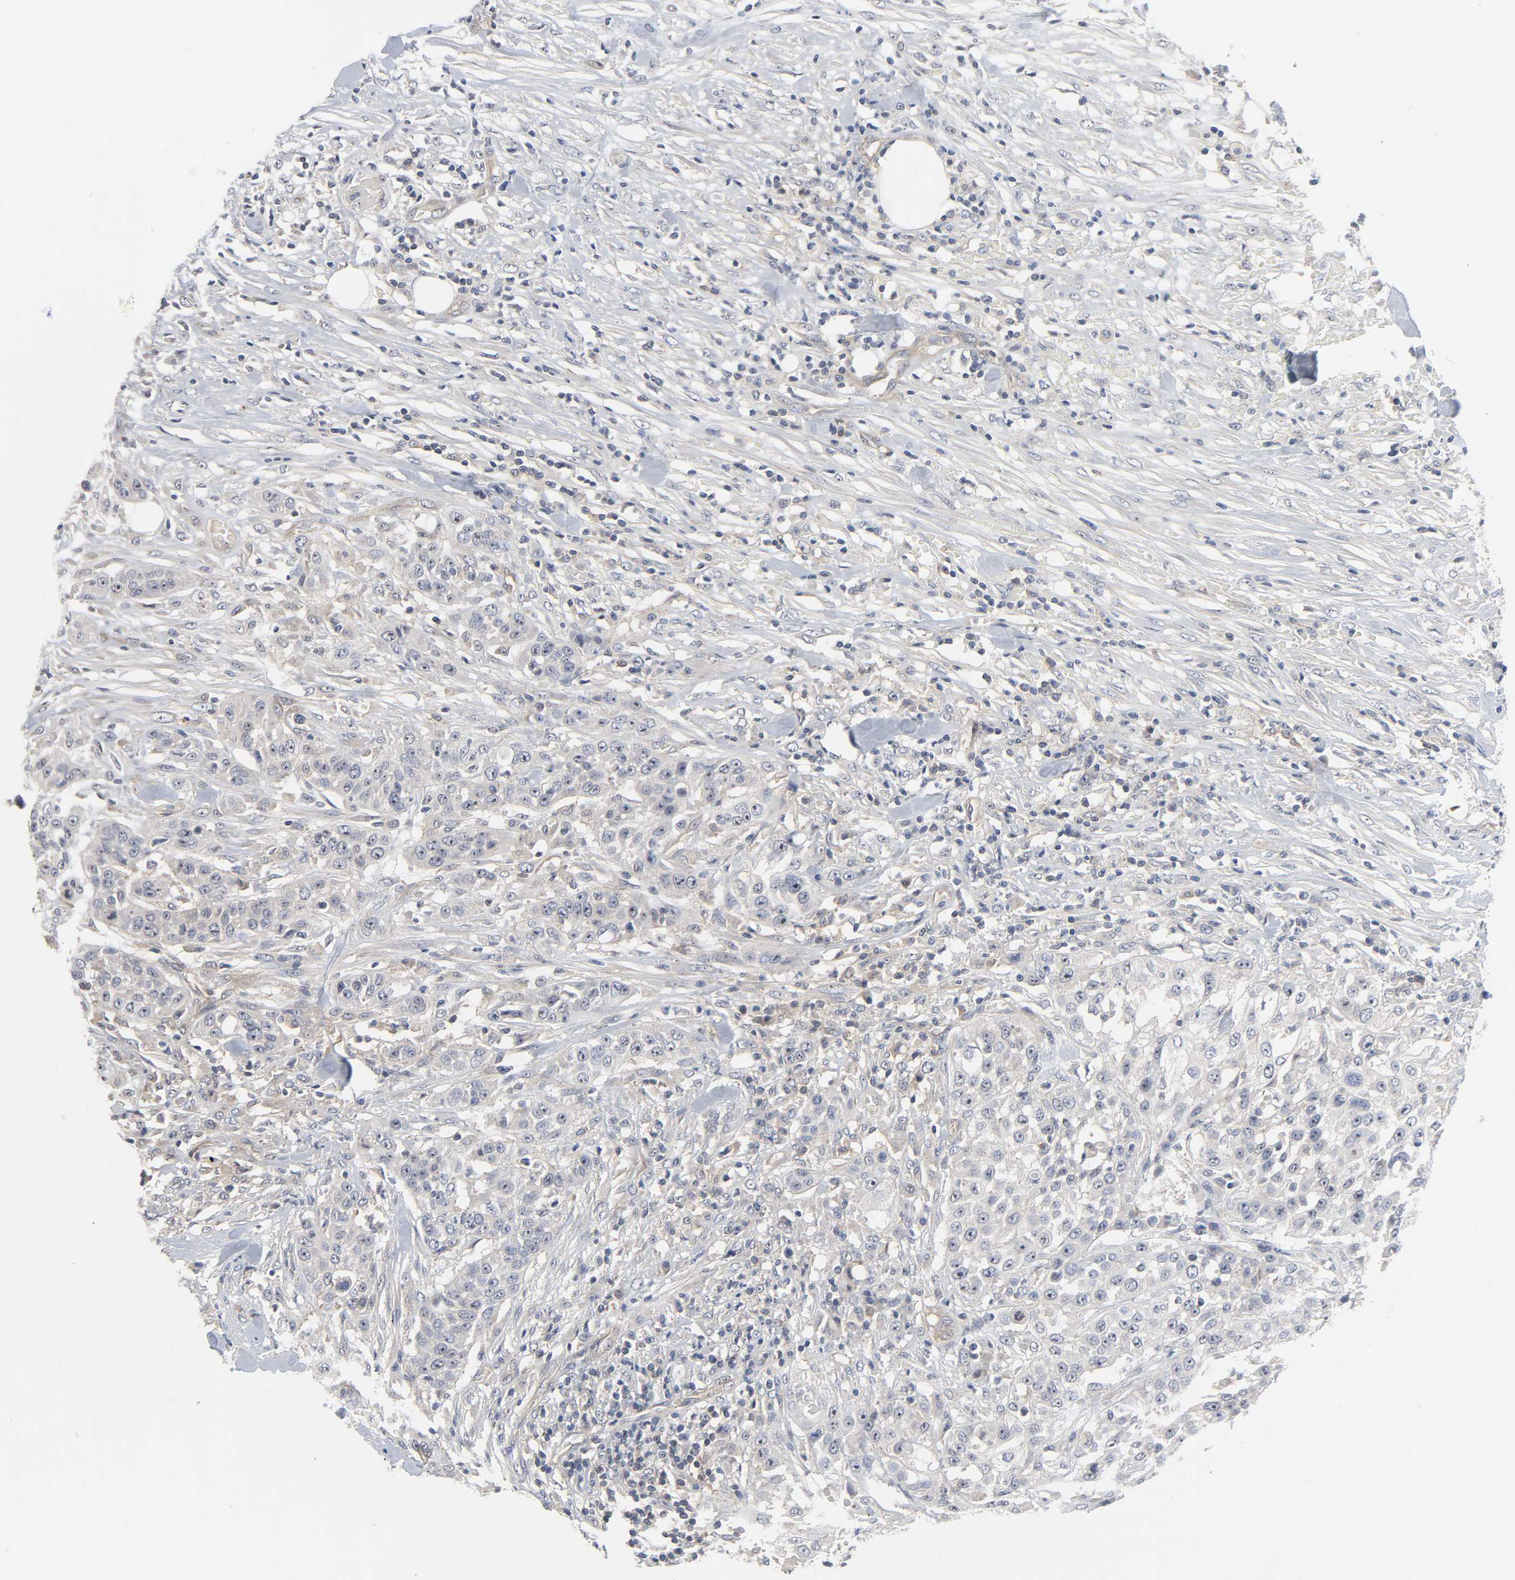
{"staining": {"intensity": "weak", "quantity": "<25%", "location": "cytoplasmic/membranous"}, "tissue": "urothelial cancer", "cell_type": "Tumor cells", "image_type": "cancer", "snomed": [{"axis": "morphology", "description": "Urothelial carcinoma, High grade"}, {"axis": "topography", "description": "Urinary bladder"}], "caption": "This is an immunohistochemistry image of human urothelial carcinoma (high-grade). There is no staining in tumor cells.", "gene": "DDX10", "patient": {"sex": "male", "age": 74}}